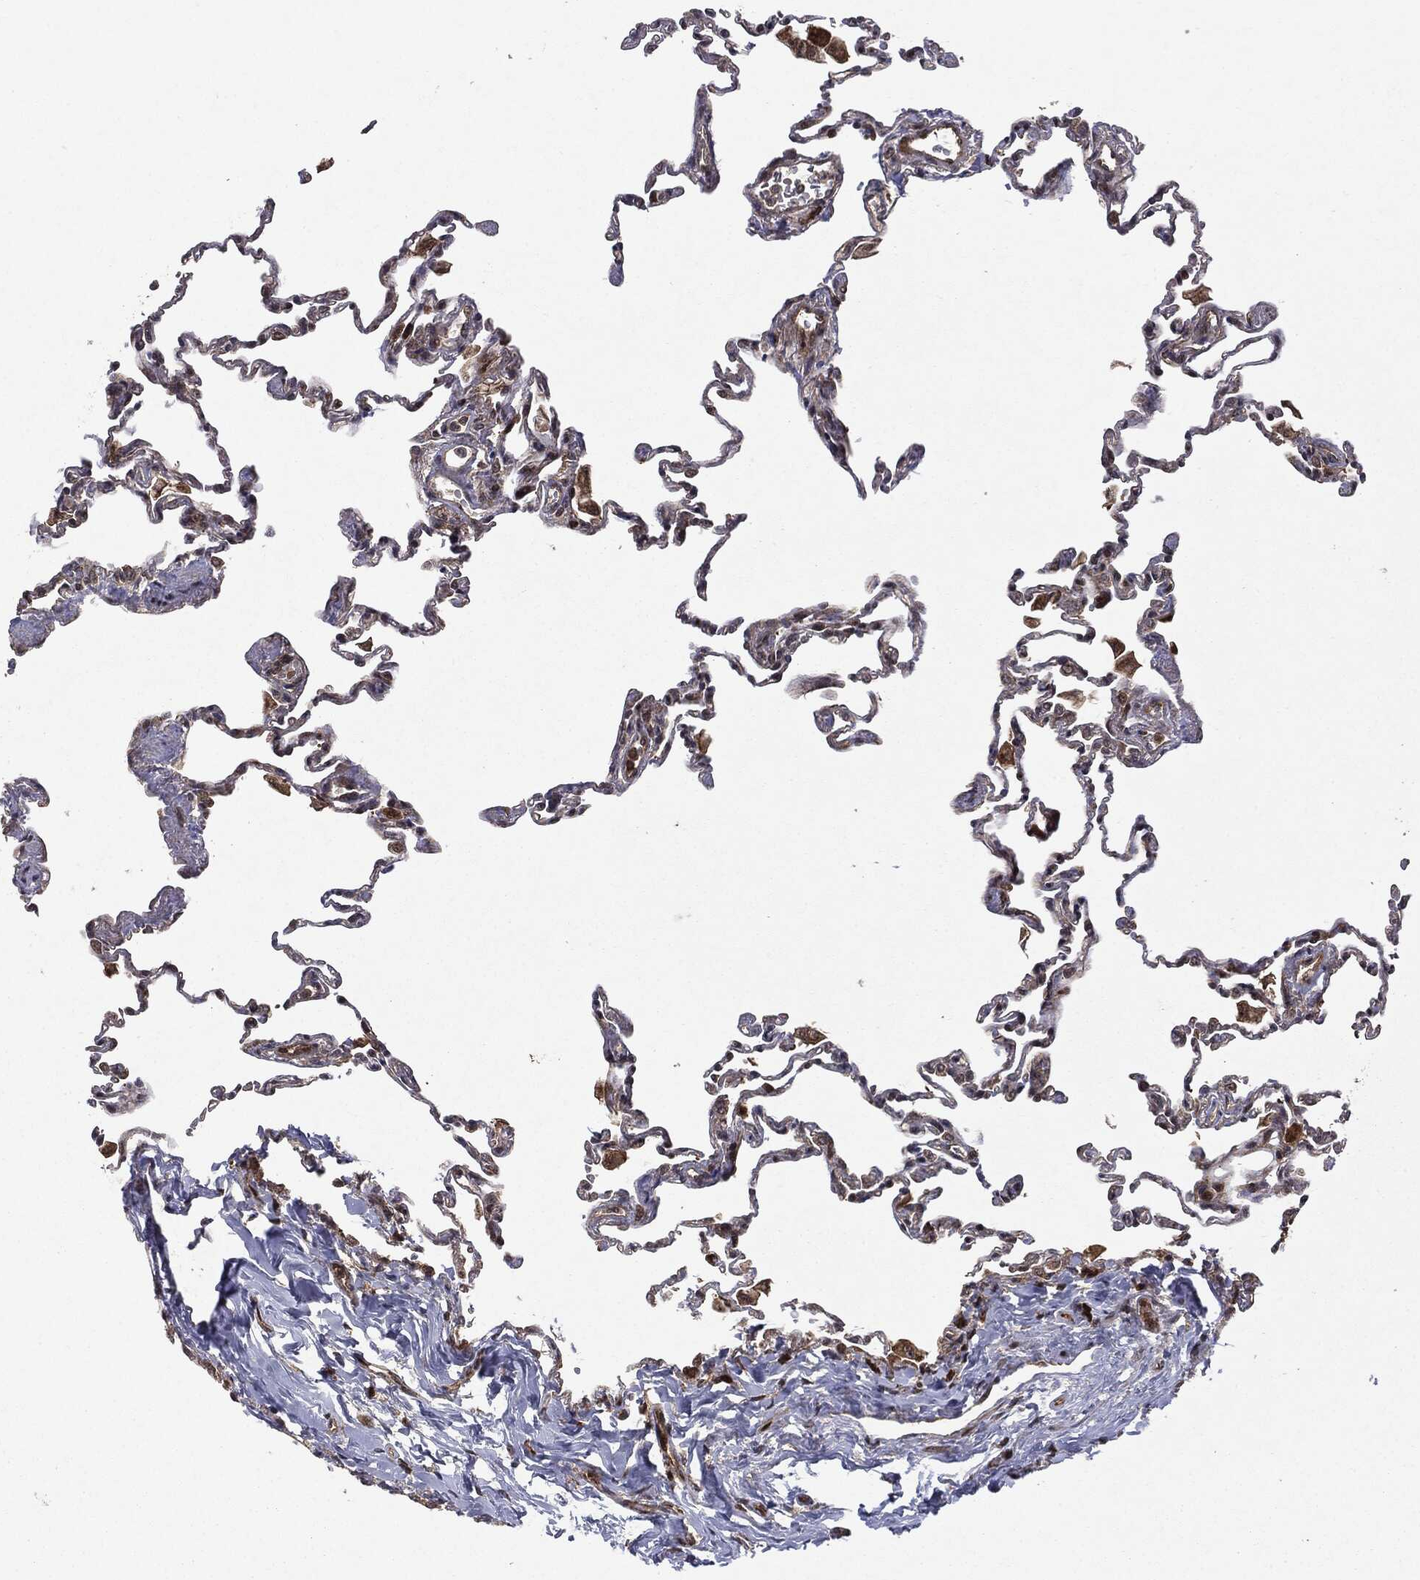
{"staining": {"intensity": "moderate", "quantity": "25%-75%", "location": "cytoplasmic/membranous"}, "tissue": "lung", "cell_type": "Alveolar cells", "image_type": "normal", "snomed": [{"axis": "morphology", "description": "Normal tissue, NOS"}, {"axis": "topography", "description": "Lung"}], "caption": "Immunohistochemistry (IHC) of normal lung displays medium levels of moderate cytoplasmic/membranous positivity in about 25%-75% of alveolar cells.", "gene": "OTUB1", "patient": {"sex": "female", "age": 57}}